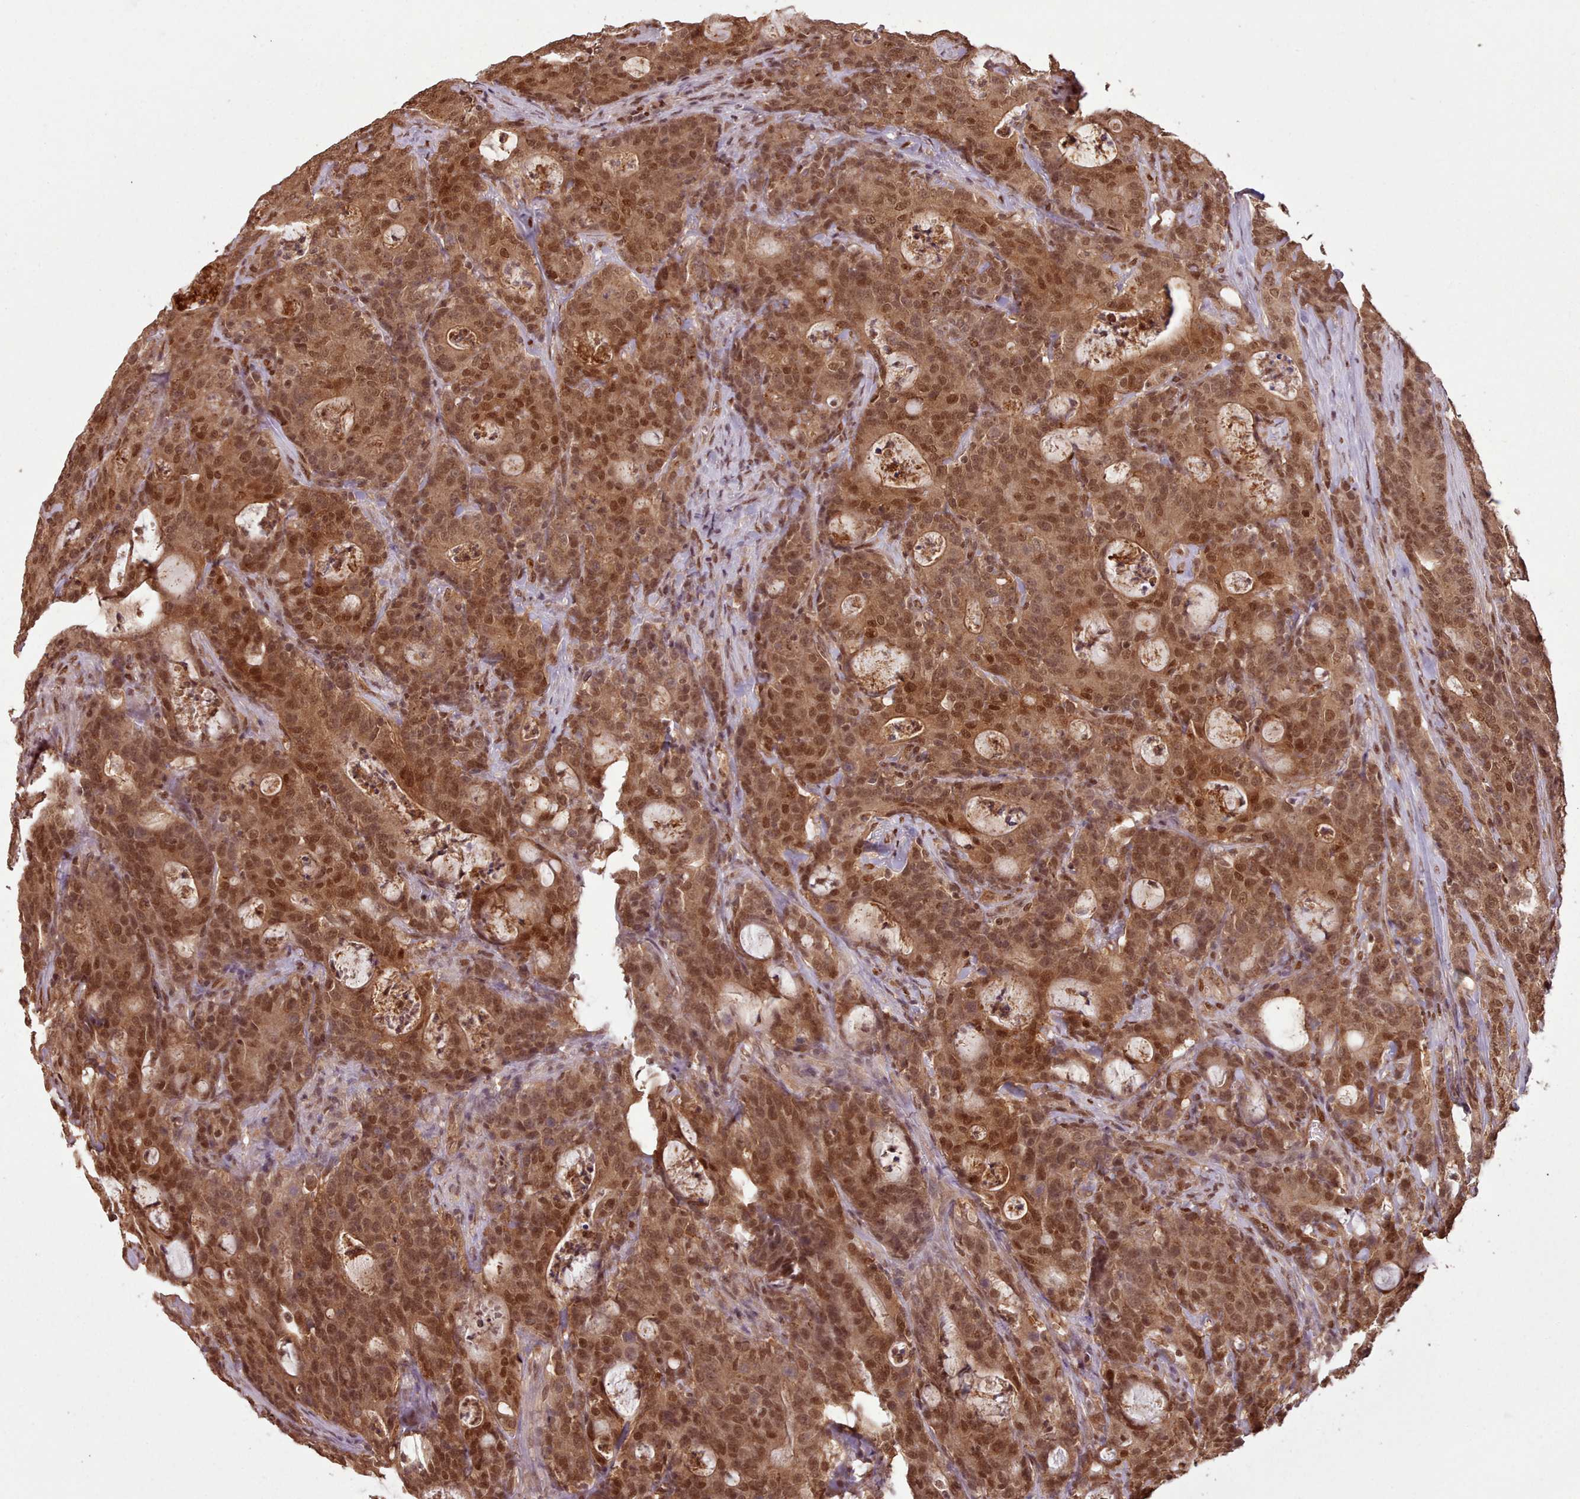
{"staining": {"intensity": "moderate", "quantity": ">75%", "location": "cytoplasmic/membranous,nuclear"}, "tissue": "colorectal cancer", "cell_type": "Tumor cells", "image_type": "cancer", "snomed": [{"axis": "morphology", "description": "Adenocarcinoma, NOS"}, {"axis": "topography", "description": "Colon"}], "caption": "This photomicrograph shows colorectal cancer (adenocarcinoma) stained with immunohistochemistry to label a protein in brown. The cytoplasmic/membranous and nuclear of tumor cells show moderate positivity for the protein. Nuclei are counter-stained blue.", "gene": "RPS27A", "patient": {"sex": "male", "age": 83}}